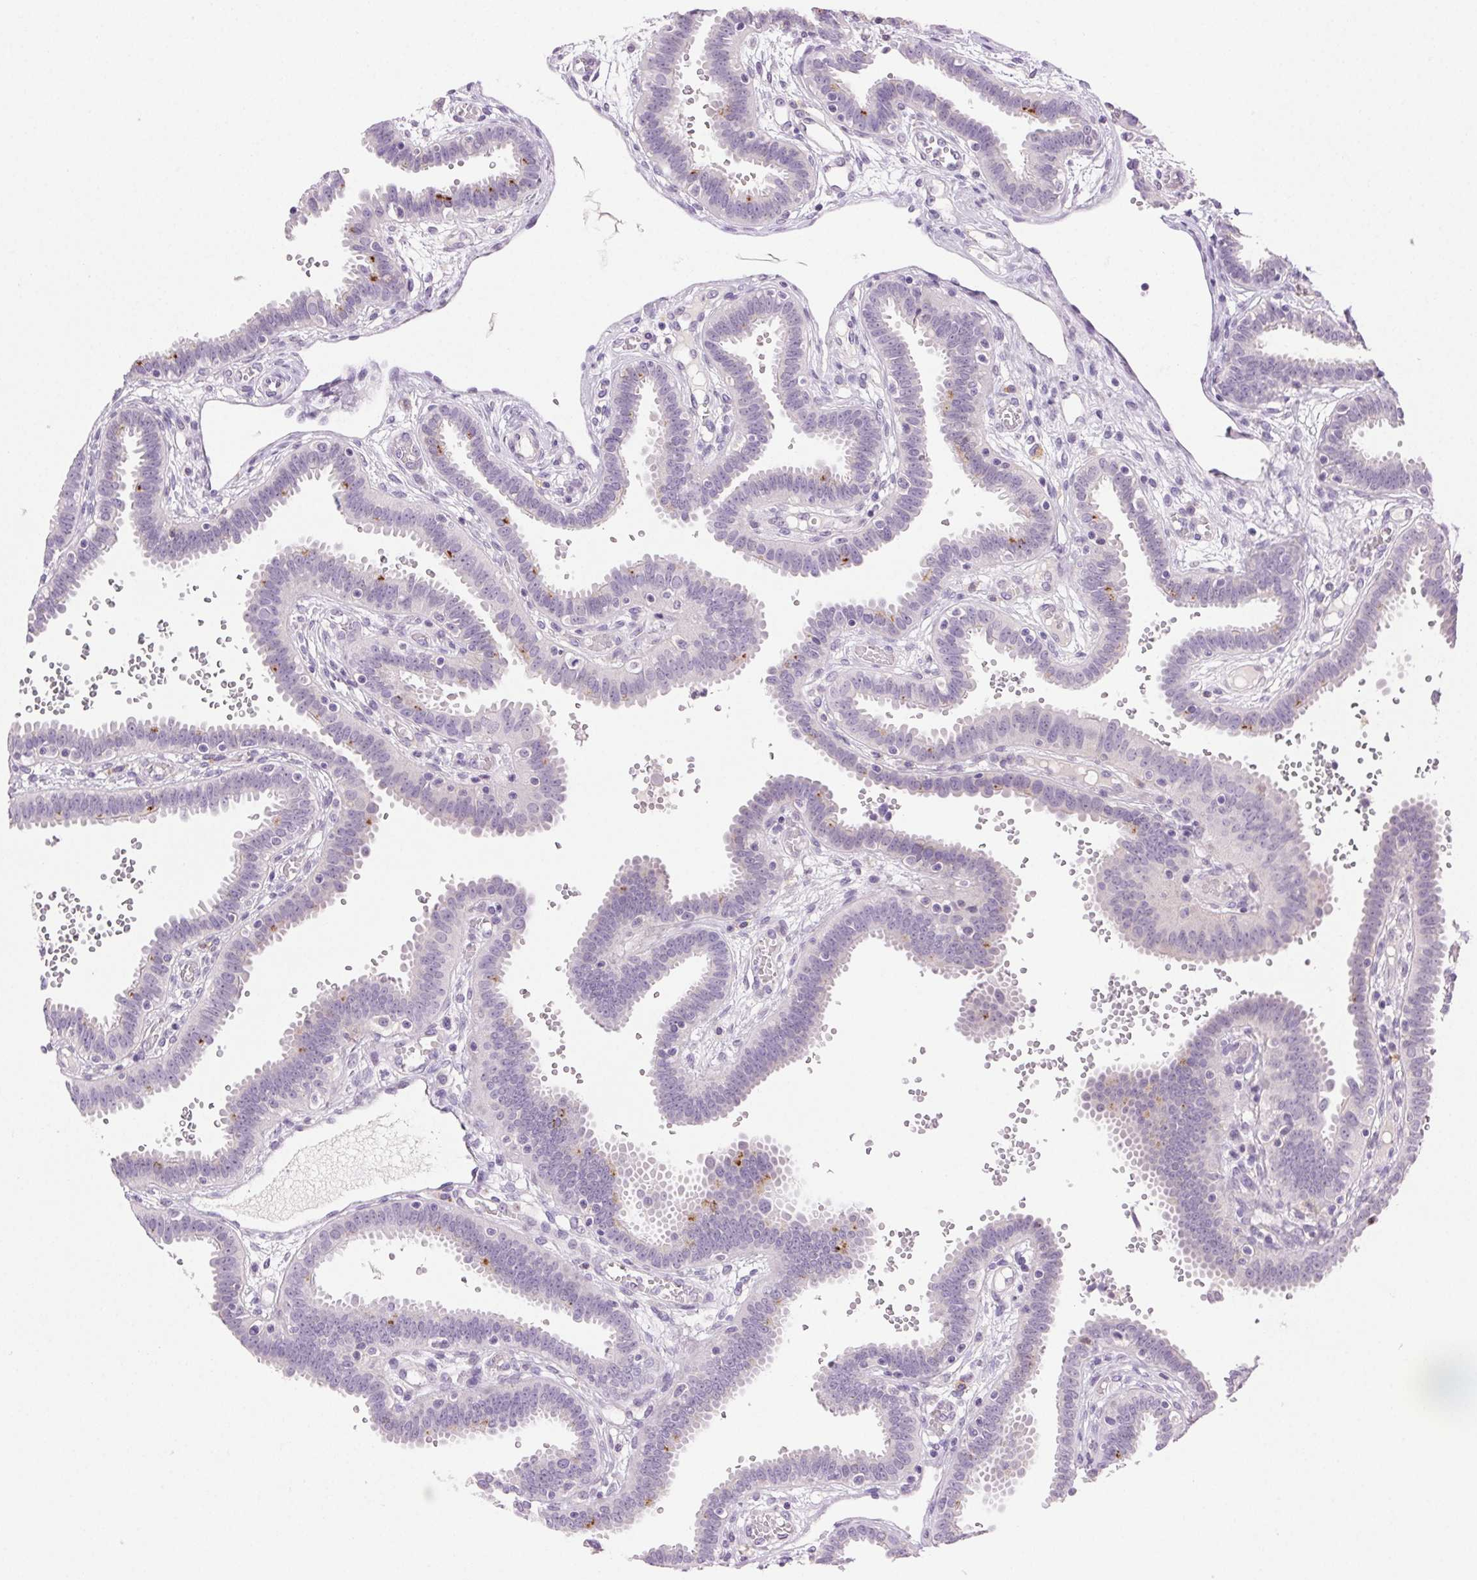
{"staining": {"intensity": "negative", "quantity": "none", "location": "none"}, "tissue": "fallopian tube", "cell_type": "Glandular cells", "image_type": "normal", "snomed": [{"axis": "morphology", "description": "Normal tissue, NOS"}, {"axis": "topography", "description": "Fallopian tube"}], "caption": "The immunohistochemistry (IHC) image has no significant expression in glandular cells of fallopian tube. (Brightfield microscopy of DAB (3,3'-diaminobenzidine) IHC at high magnification).", "gene": "AKAP5", "patient": {"sex": "female", "age": 37}}